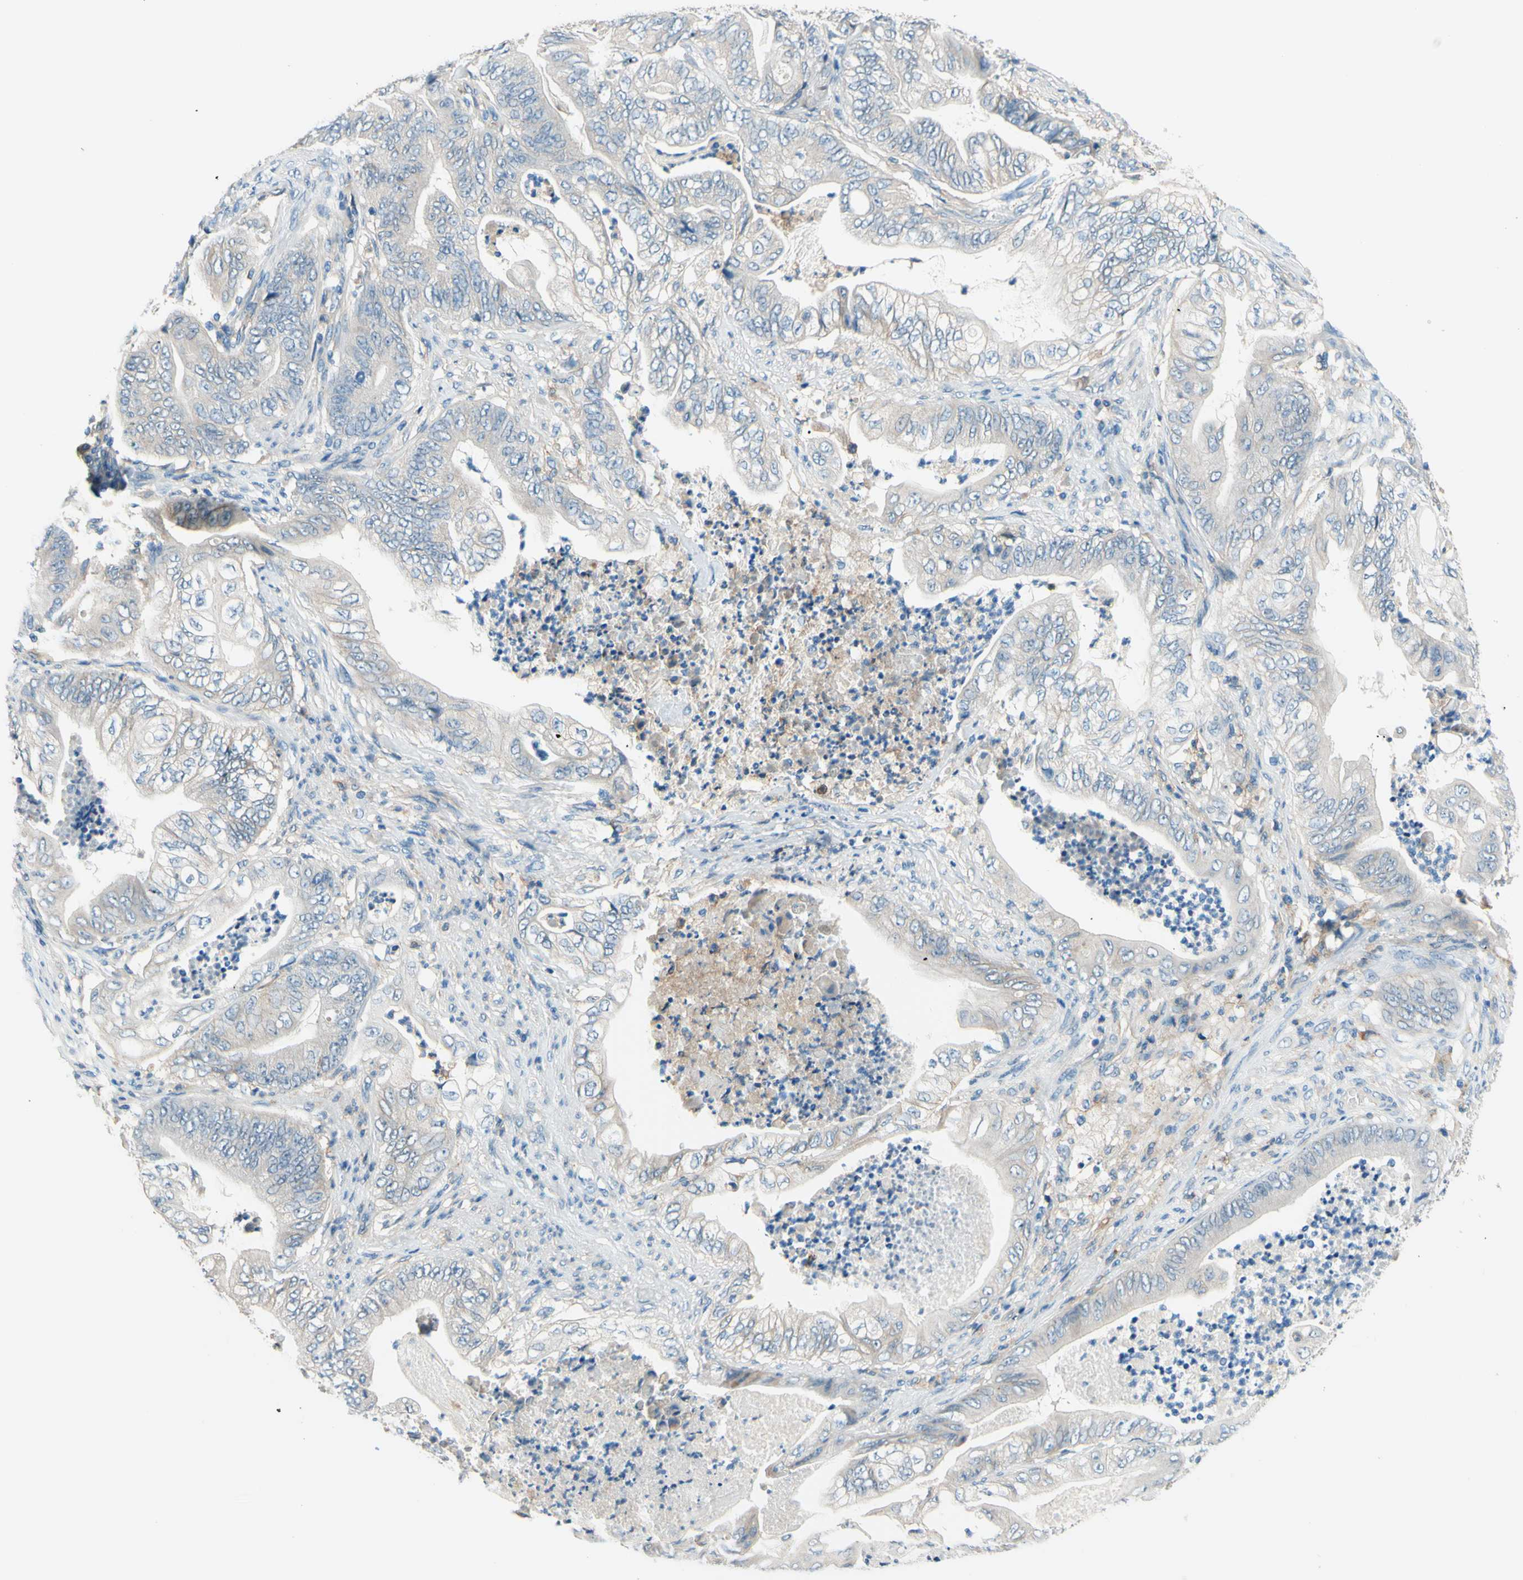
{"staining": {"intensity": "weak", "quantity": "<25%", "location": "cytoplasmic/membranous"}, "tissue": "stomach cancer", "cell_type": "Tumor cells", "image_type": "cancer", "snomed": [{"axis": "morphology", "description": "Adenocarcinoma, NOS"}, {"axis": "topography", "description": "Stomach"}], "caption": "Adenocarcinoma (stomach) stained for a protein using IHC reveals no staining tumor cells.", "gene": "SIGLEC9", "patient": {"sex": "female", "age": 73}}